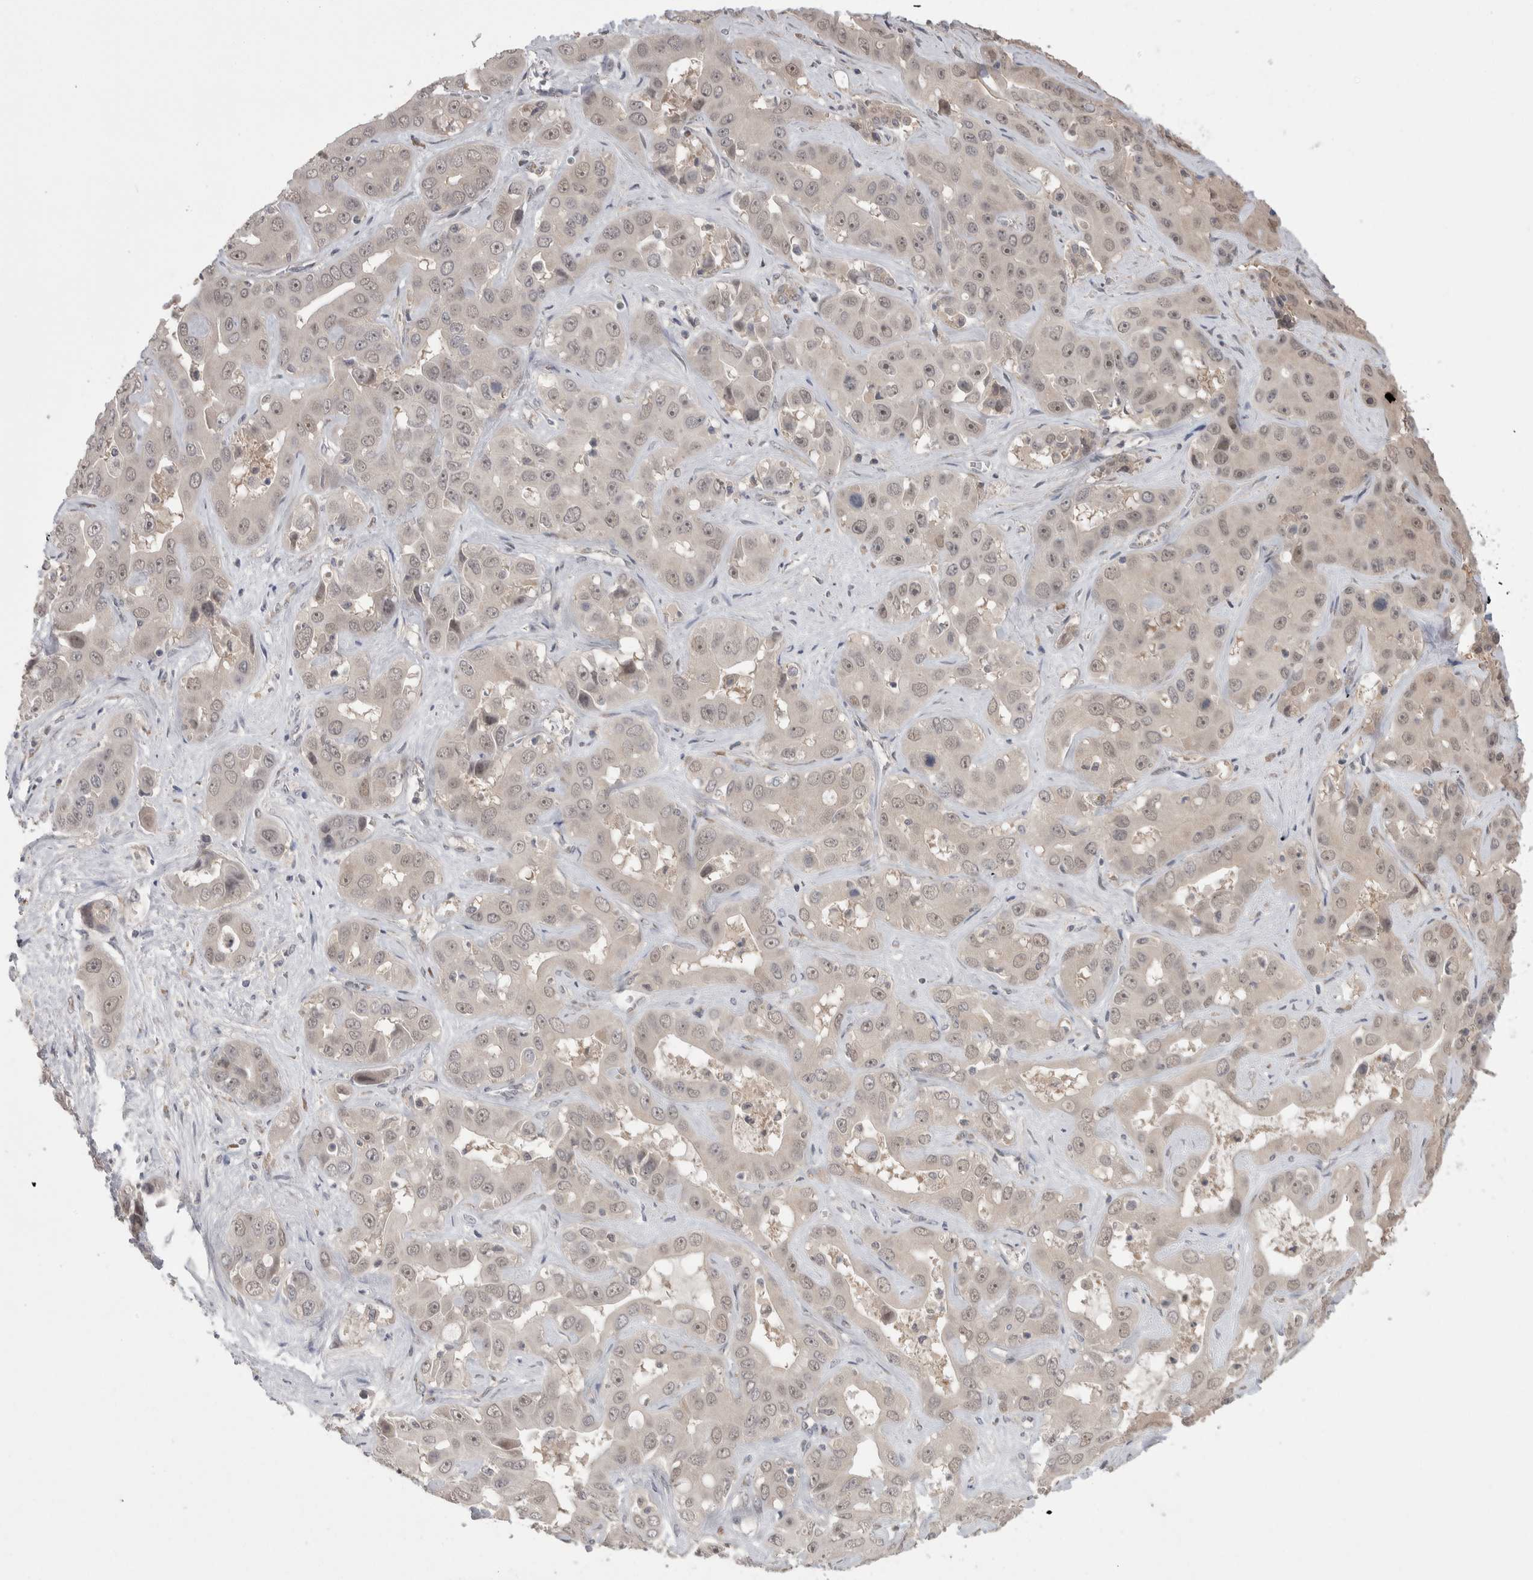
{"staining": {"intensity": "moderate", "quantity": "25%-75%", "location": "nuclear"}, "tissue": "liver cancer", "cell_type": "Tumor cells", "image_type": "cancer", "snomed": [{"axis": "morphology", "description": "Cholangiocarcinoma"}, {"axis": "topography", "description": "Liver"}], "caption": "Approximately 25%-75% of tumor cells in liver cancer exhibit moderate nuclear protein positivity as visualized by brown immunohistochemical staining.", "gene": "CUL2", "patient": {"sex": "female", "age": 52}}